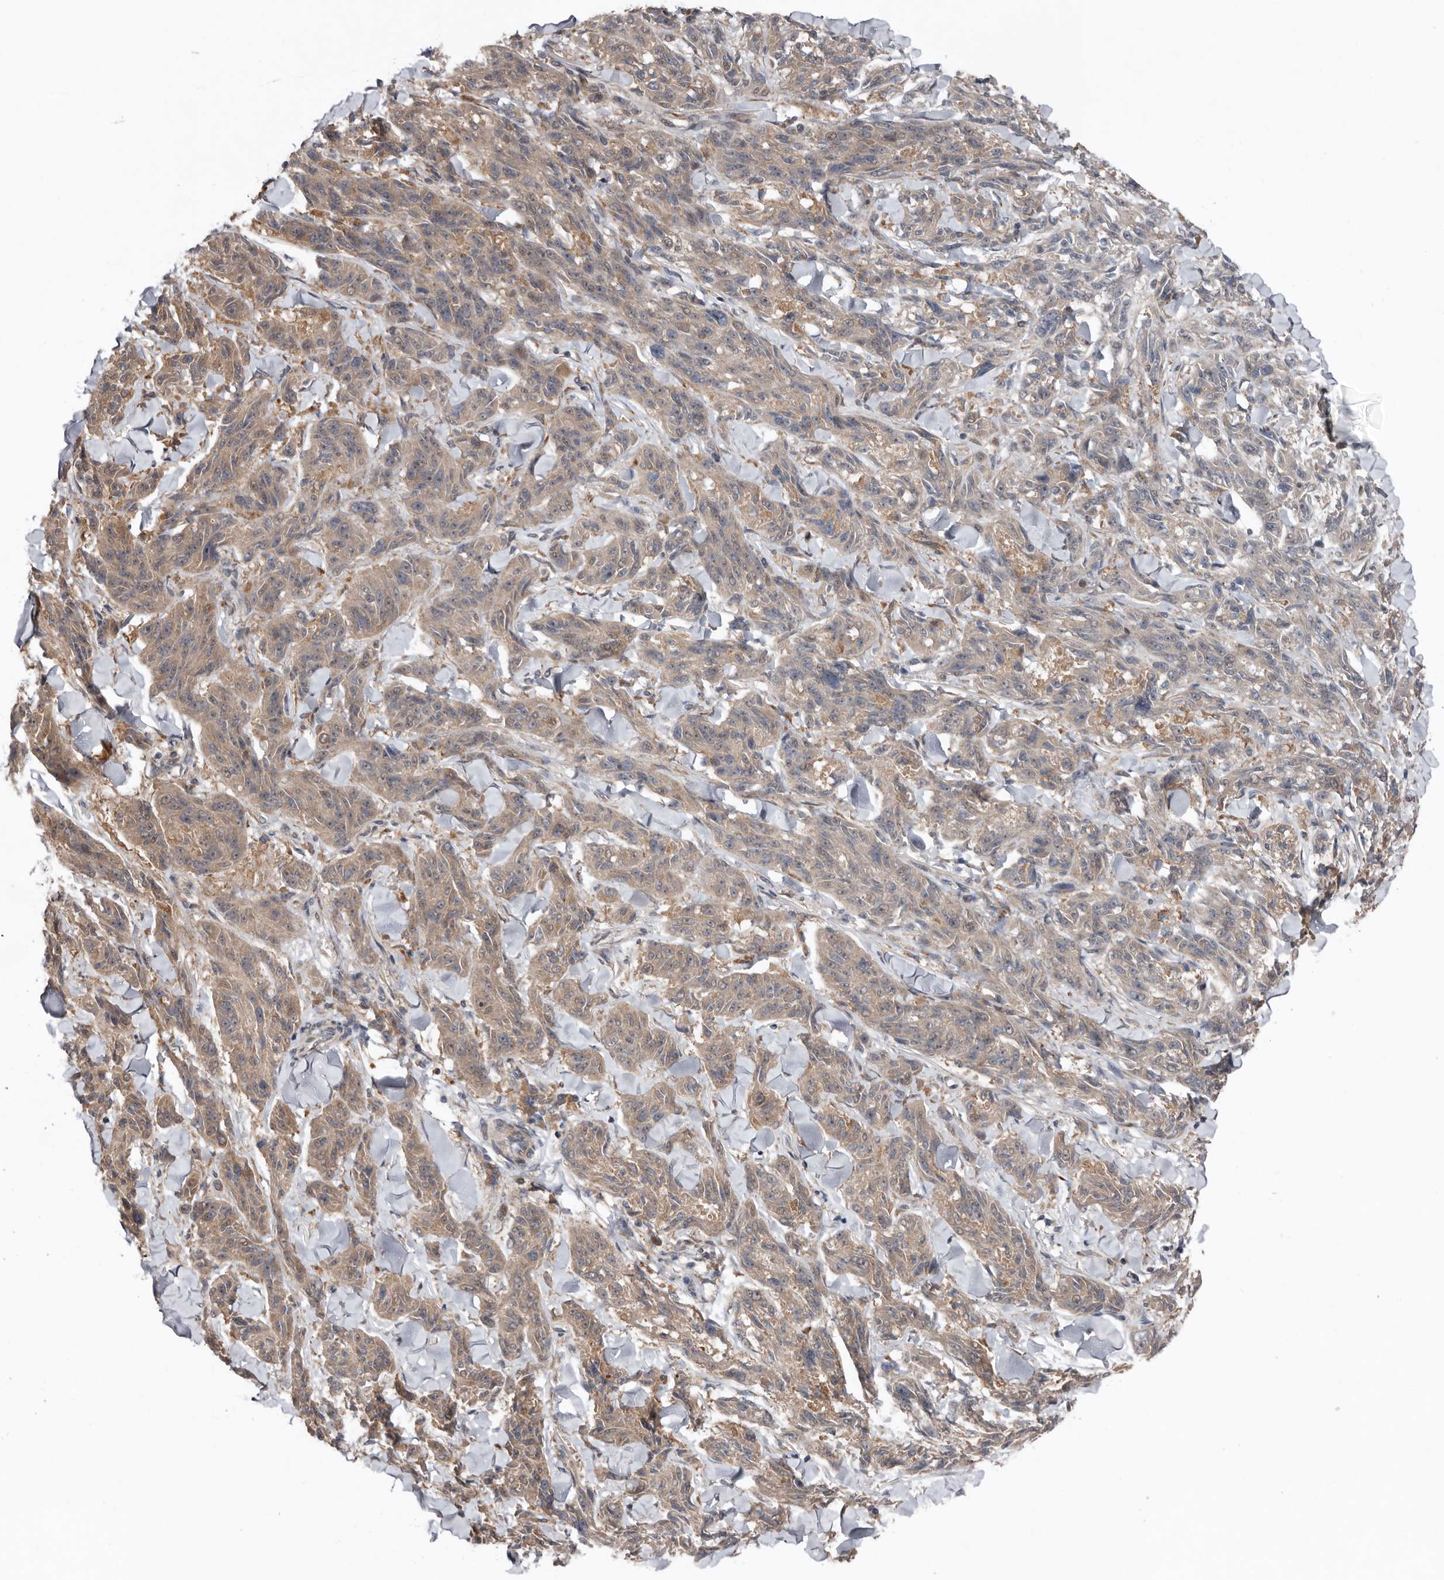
{"staining": {"intensity": "weak", "quantity": ">75%", "location": "cytoplasmic/membranous"}, "tissue": "melanoma", "cell_type": "Tumor cells", "image_type": "cancer", "snomed": [{"axis": "morphology", "description": "Malignant melanoma, NOS"}, {"axis": "topography", "description": "Skin"}], "caption": "About >75% of tumor cells in malignant melanoma reveal weak cytoplasmic/membranous protein positivity as visualized by brown immunohistochemical staining.", "gene": "CHML", "patient": {"sex": "male", "age": 53}}